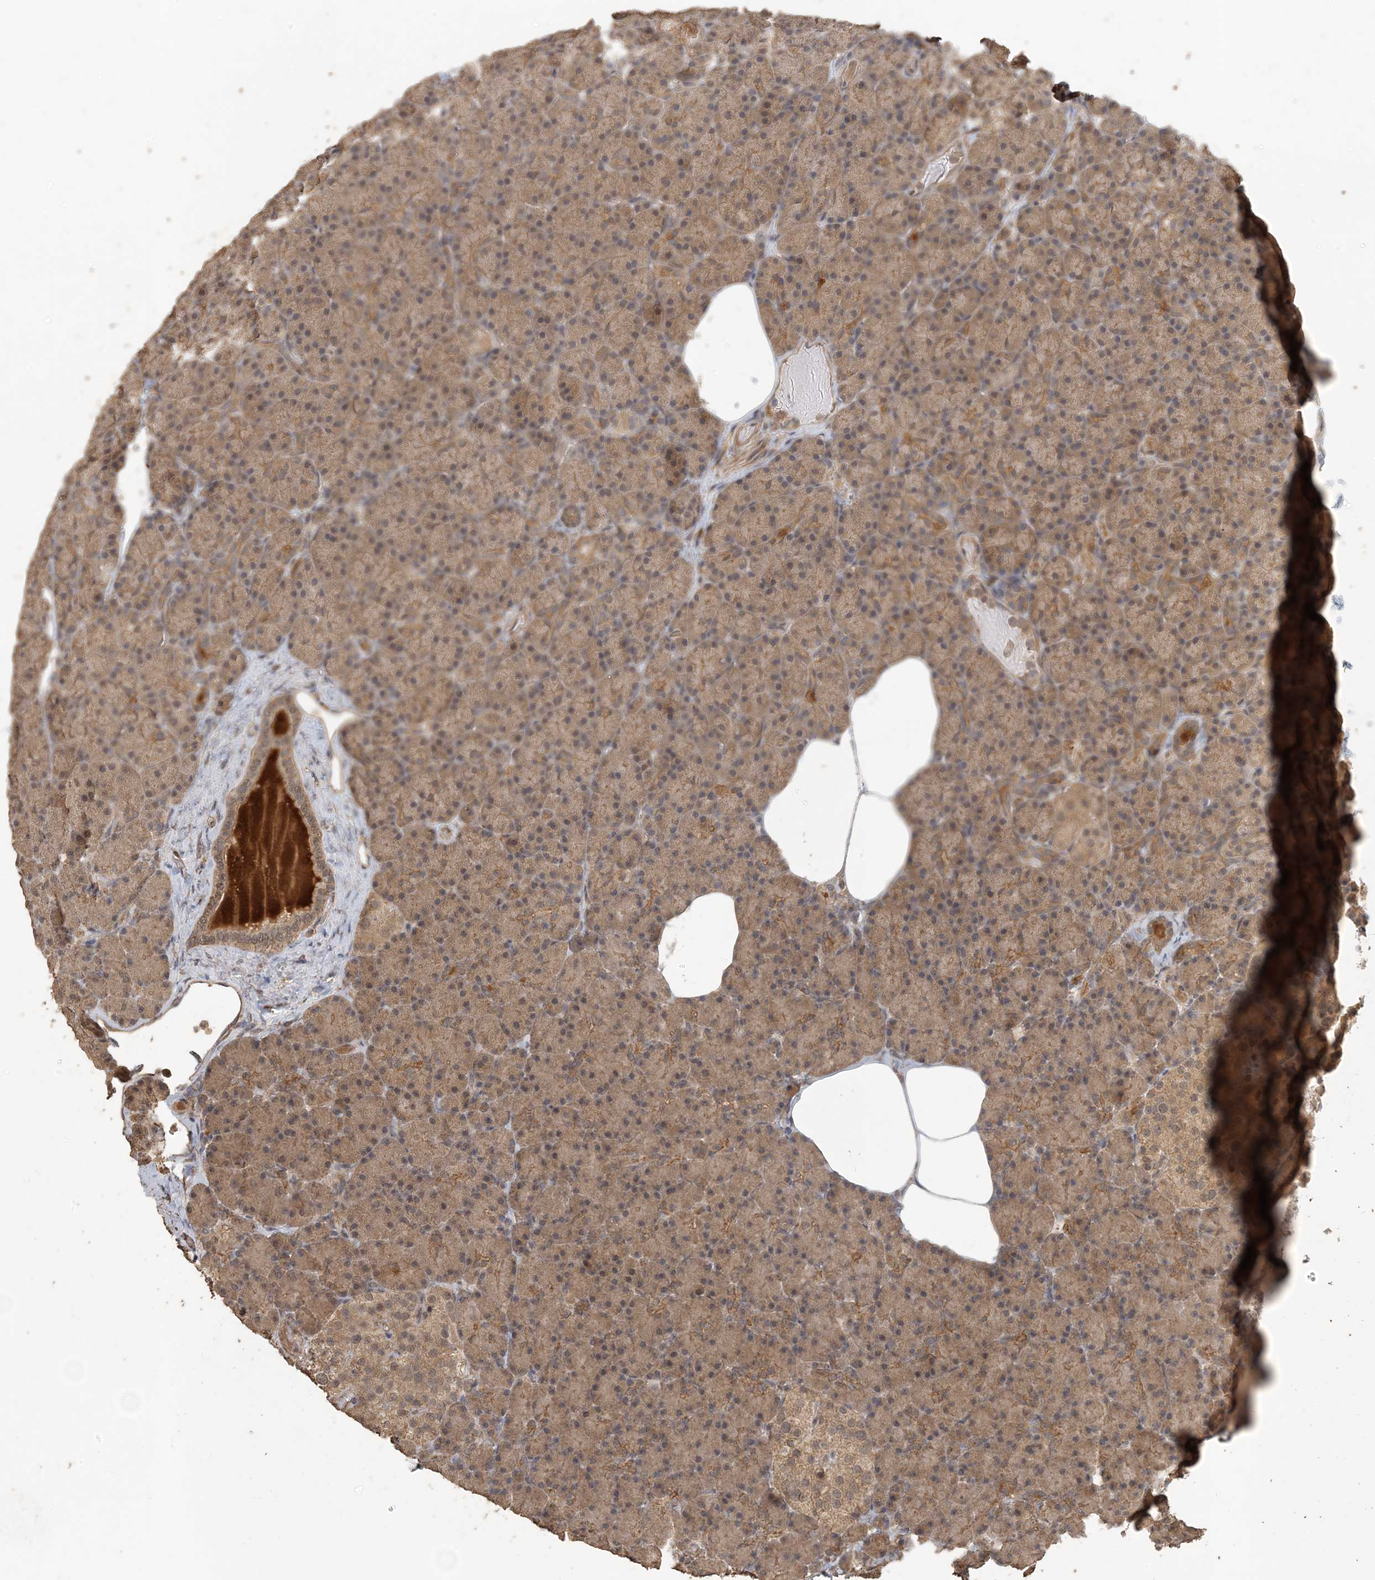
{"staining": {"intensity": "moderate", "quantity": ">75%", "location": "cytoplasmic/membranous"}, "tissue": "pancreas", "cell_type": "Exocrine glandular cells", "image_type": "normal", "snomed": [{"axis": "morphology", "description": "Normal tissue, NOS"}, {"axis": "topography", "description": "Pancreas"}], "caption": "Immunohistochemical staining of unremarkable human pancreas reveals >75% levels of moderate cytoplasmic/membranous protein positivity in about >75% of exocrine glandular cells. (IHC, brightfield microscopy, high magnification).", "gene": "ZC3H12A", "patient": {"sex": "female", "age": 43}}